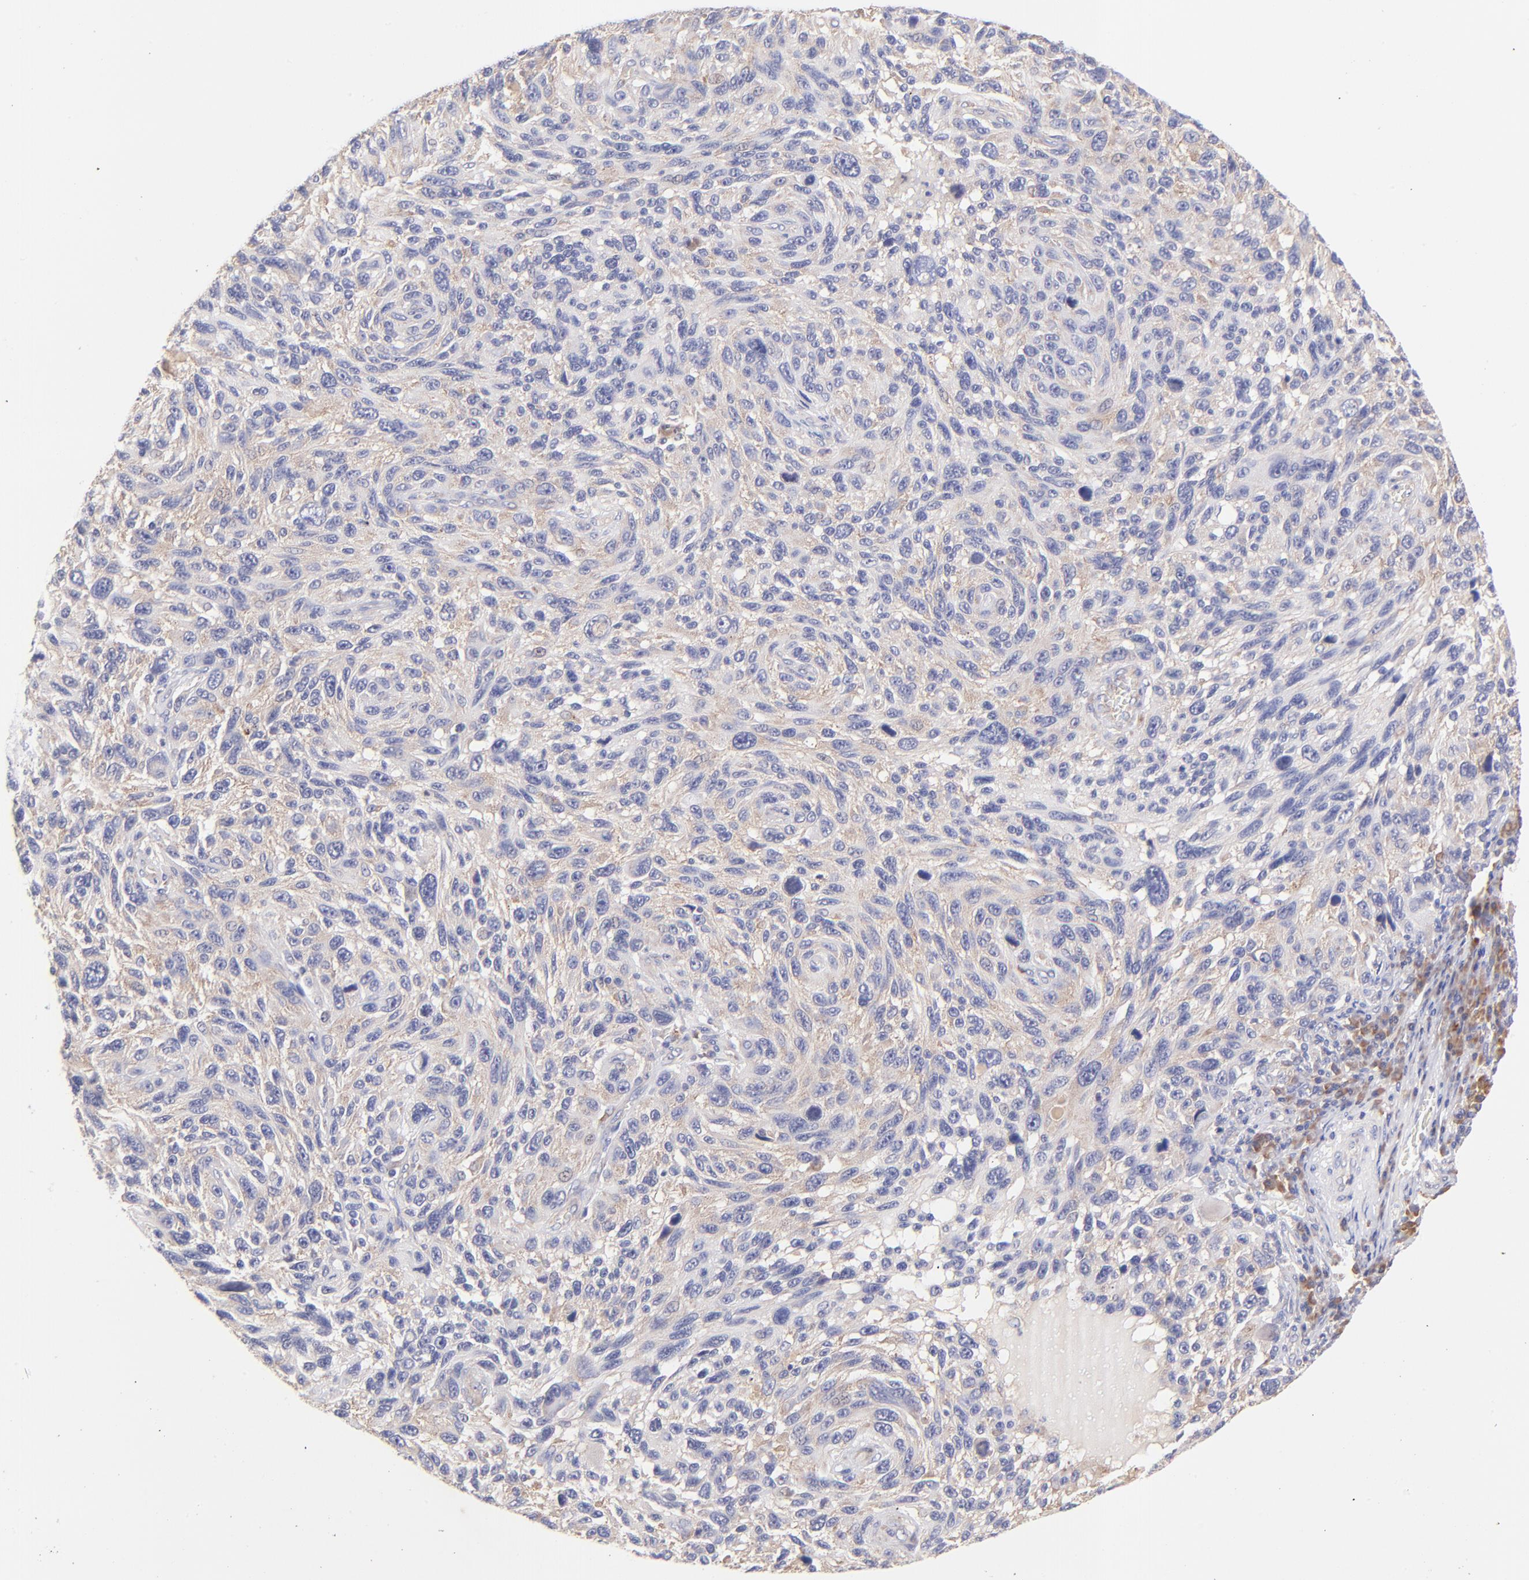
{"staining": {"intensity": "weak", "quantity": ">75%", "location": "cytoplasmic/membranous"}, "tissue": "melanoma", "cell_type": "Tumor cells", "image_type": "cancer", "snomed": [{"axis": "morphology", "description": "Malignant melanoma, NOS"}, {"axis": "topography", "description": "Skin"}], "caption": "A micrograph showing weak cytoplasmic/membranous staining in about >75% of tumor cells in melanoma, as visualized by brown immunohistochemical staining.", "gene": "RPL11", "patient": {"sex": "male", "age": 53}}